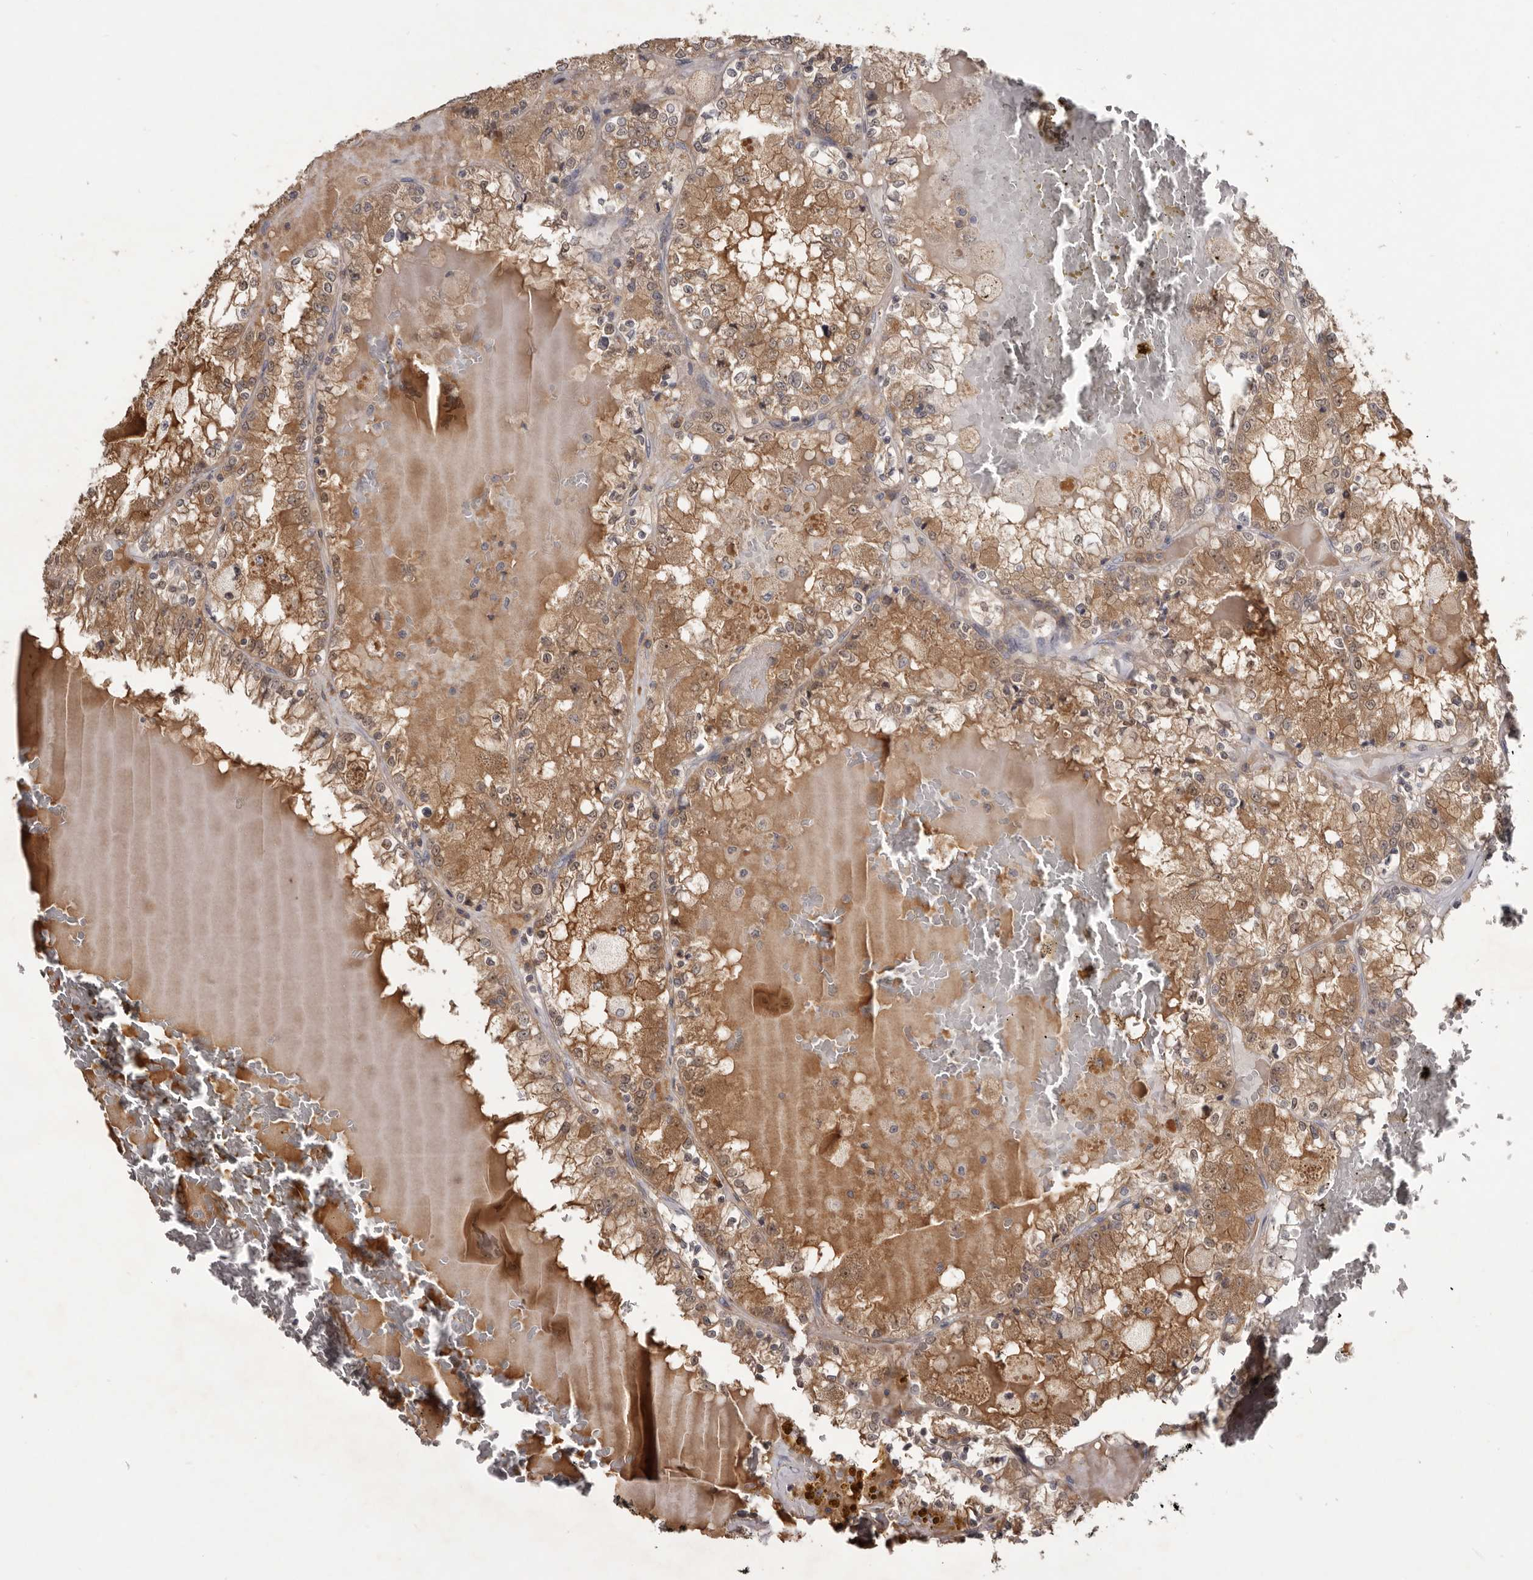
{"staining": {"intensity": "moderate", "quantity": ">75%", "location": "cytoplasmic/membranous,nuclear"}, "tissue": "renal cancer", "cell_type": "Tumor cells", "image_type": "cancer", "snomed": [{"axis": "morphology", "description": "Adenocarcinoma, NOS"}, {"axis": "topography", "description": "Kidney"}], "caption": "Renal adenocarcinoma stained with a brown dye displays moderate cytoplasmic/membranous and nuclear positive positivity in approximately >75% of tumor cells.", "gene": "TTC39A", "patient": {"sex": "female", "age": 56}}